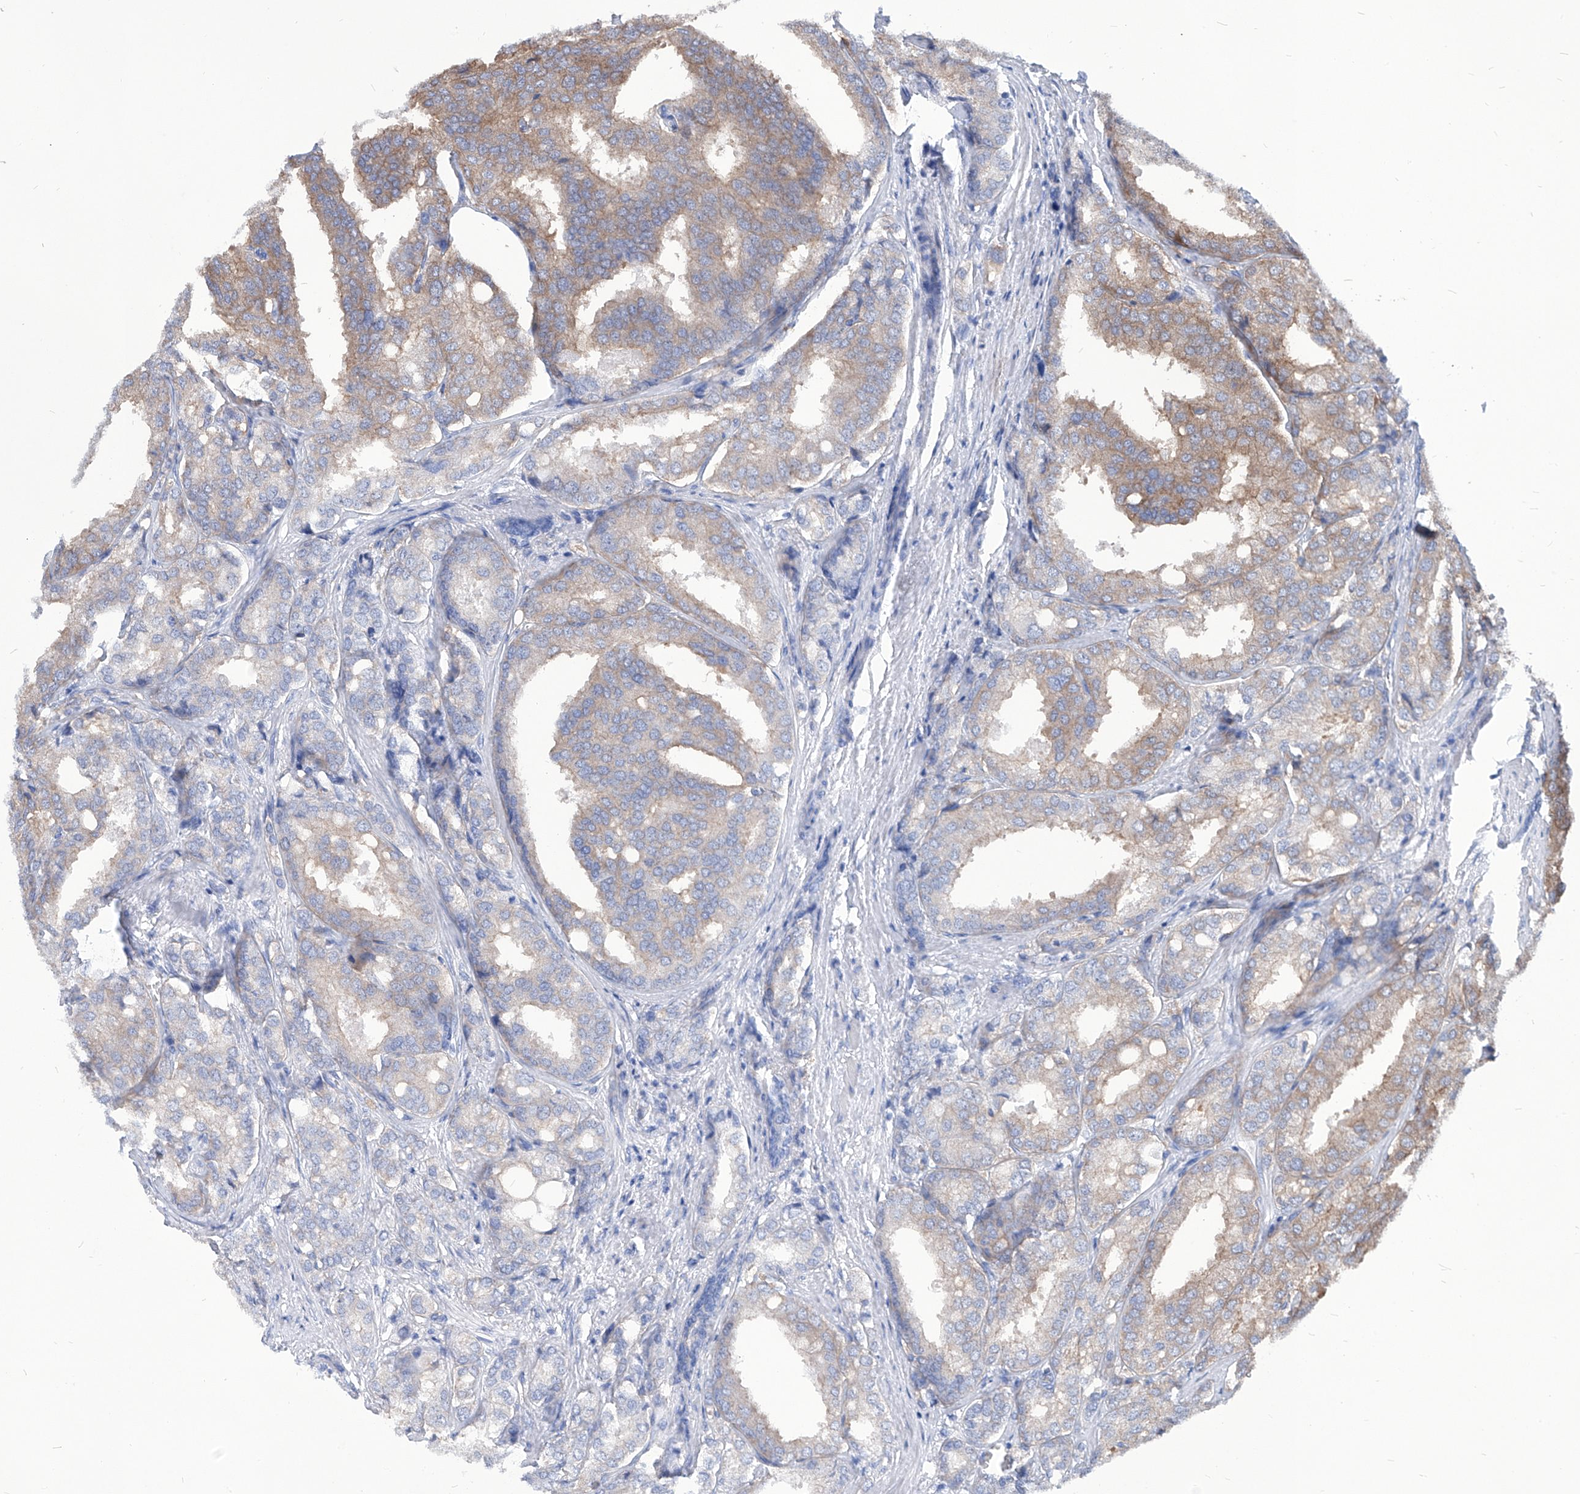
{"staining": {"intensity": "weak", "quantity": "25%-75%", "location": "cytoplasmic/membranous"}, "tissue": "prostate cancer", "cell_type": "Tumor cells", "image_type": "cancer", "snomed": [{"axis": "morphology", "description": "Adenocarcinoma, High grade"}, {"axis": "topography", "description": "Prostate"}], "caption": "Prostate adenocarcinoma (high-grade) was stained to show a protein in brown. There is low levels of weak cytoplasmic/membranous positivity in about 25%-75% of tumor cells.", "gene": "AKAP10", "patient": {"sex": "male", "age": 50}}